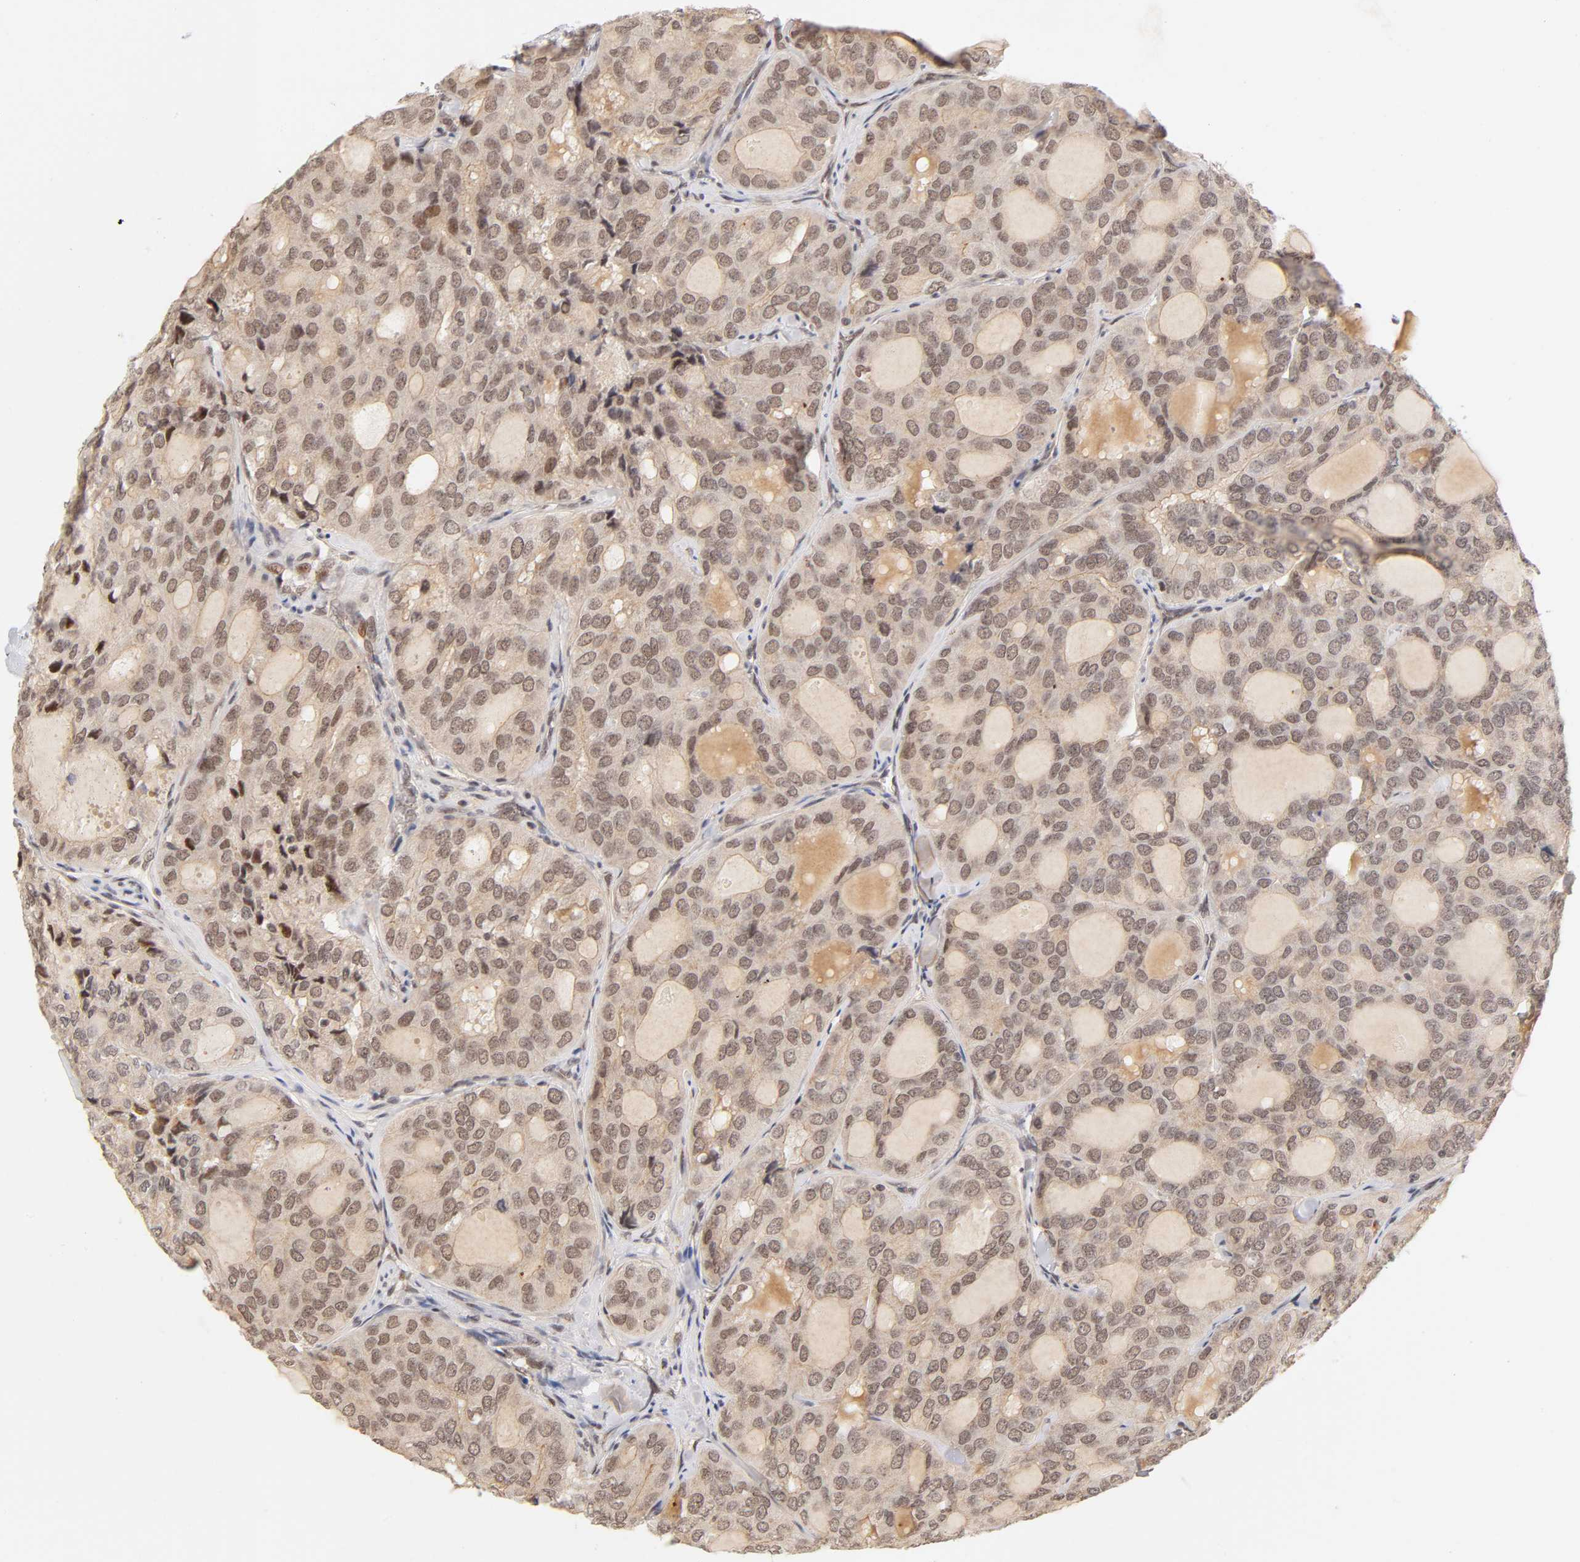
{"staining": {"intensity": "moderate", "quantity": ">75%", "location": "cytoplasmic/membranous,nuclear"}, "tissue": "thyroid cancer", "cell_type": "Tumor cells", "image_type": "cancer", "snomed": [{"axis": "morphology", "description": "Follicular adenoma carcinoma, NOS"}, {"axis": "topography", "description": "Thyroid gland"}], "caption": "Moderate cytoplasmic/membranous and nuclear staining for a protein is appreciated in about >75% of tumor cells of thyroid cancer (follicular adenoma carcinoma) using immunohistochemistry.", "gene": "TAF10", "patient": {"sex": "male", "age": 75}}